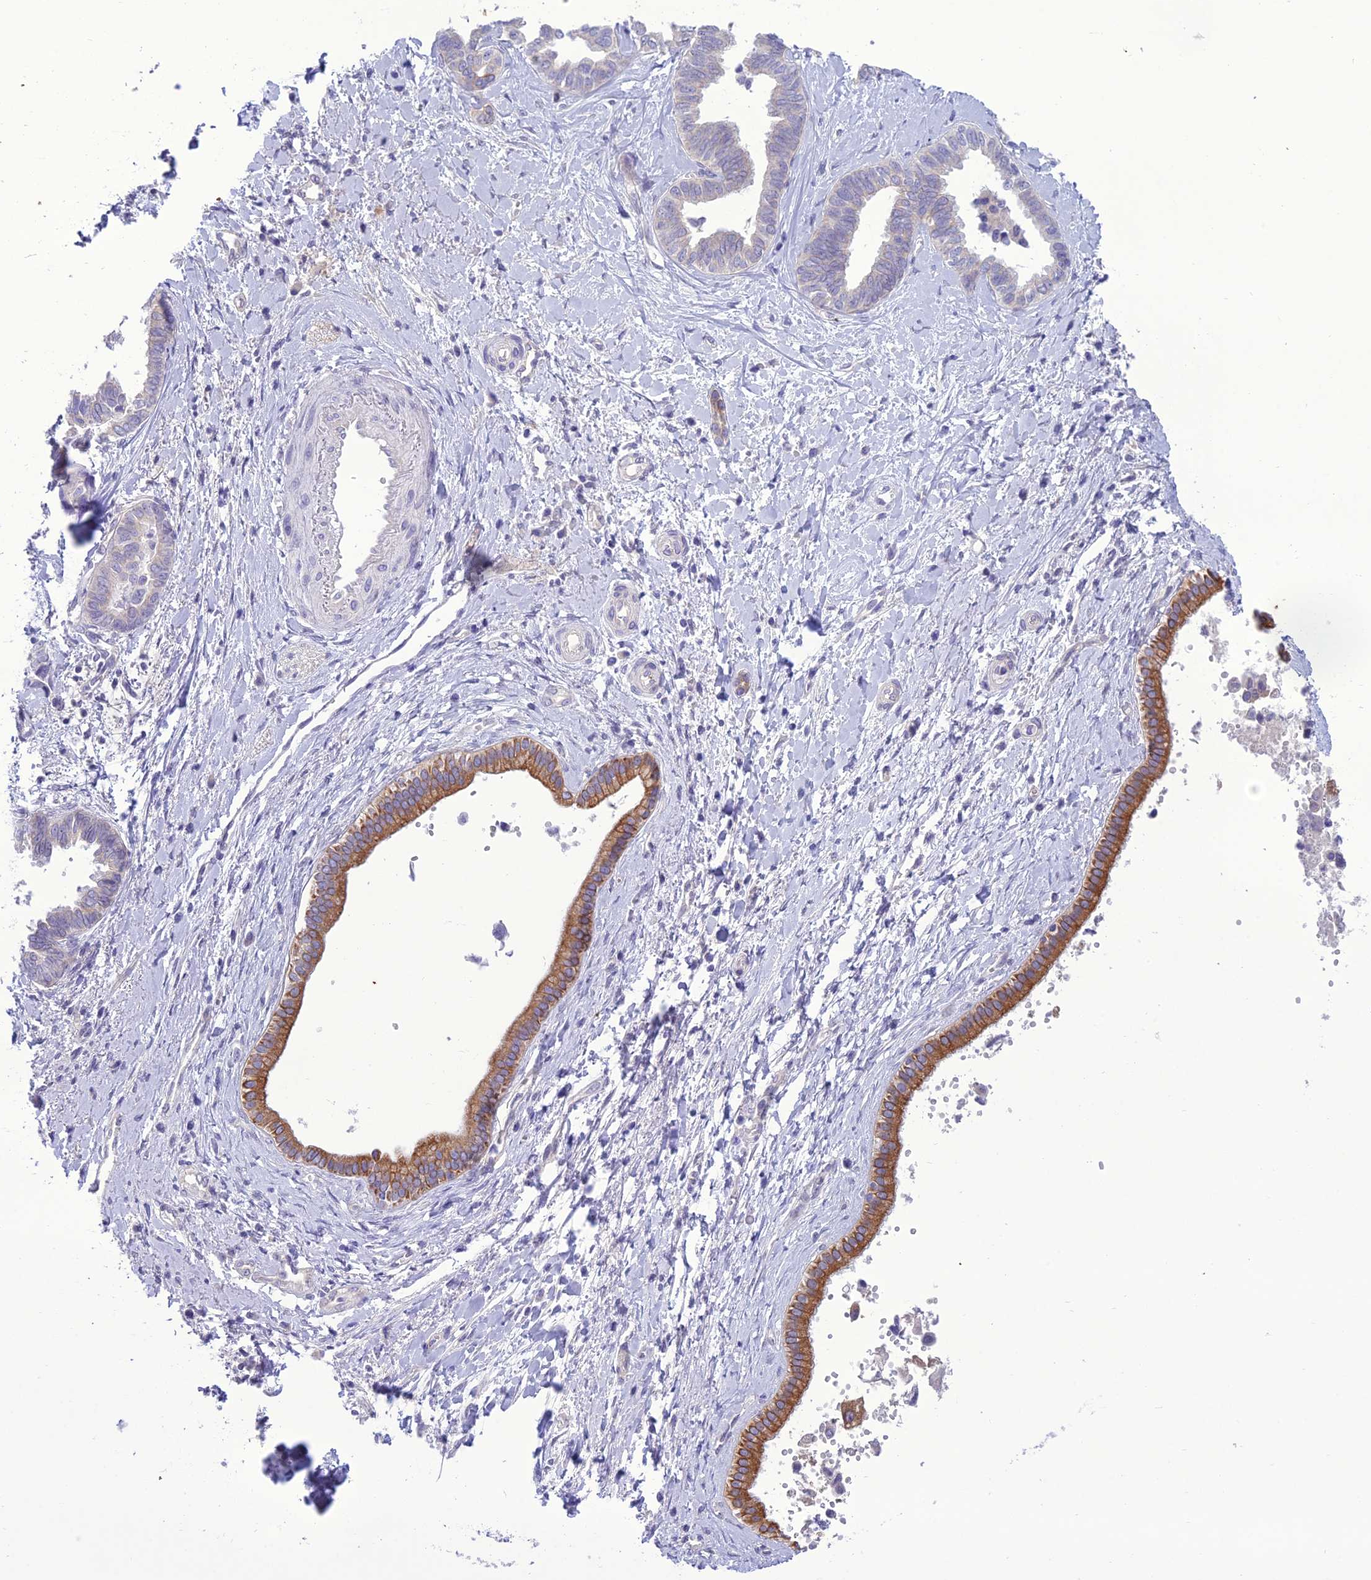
{"staining": {"intensity": "negative", "quantity": "none", "location": "none"}, "tissue": "liver cancer", "cell_type": "Tumor cells", "image_type": "cancer", "snomed": [{"axis": "morphology", "description": "Cholangiocarcinoma"}, {"axis": "topography", "description": "Liver"}], "caption": "The micrograph demonstrates no staining of tumor cells in cholangiocarcinoma (liver). (Brightfield microscopy of DAB (3,3'-diaminobenzidine) immunohistochemistry (IHC) at high magnification).", "gene": "SCRT1", "patient": {"sex": "female", "age": 77}}